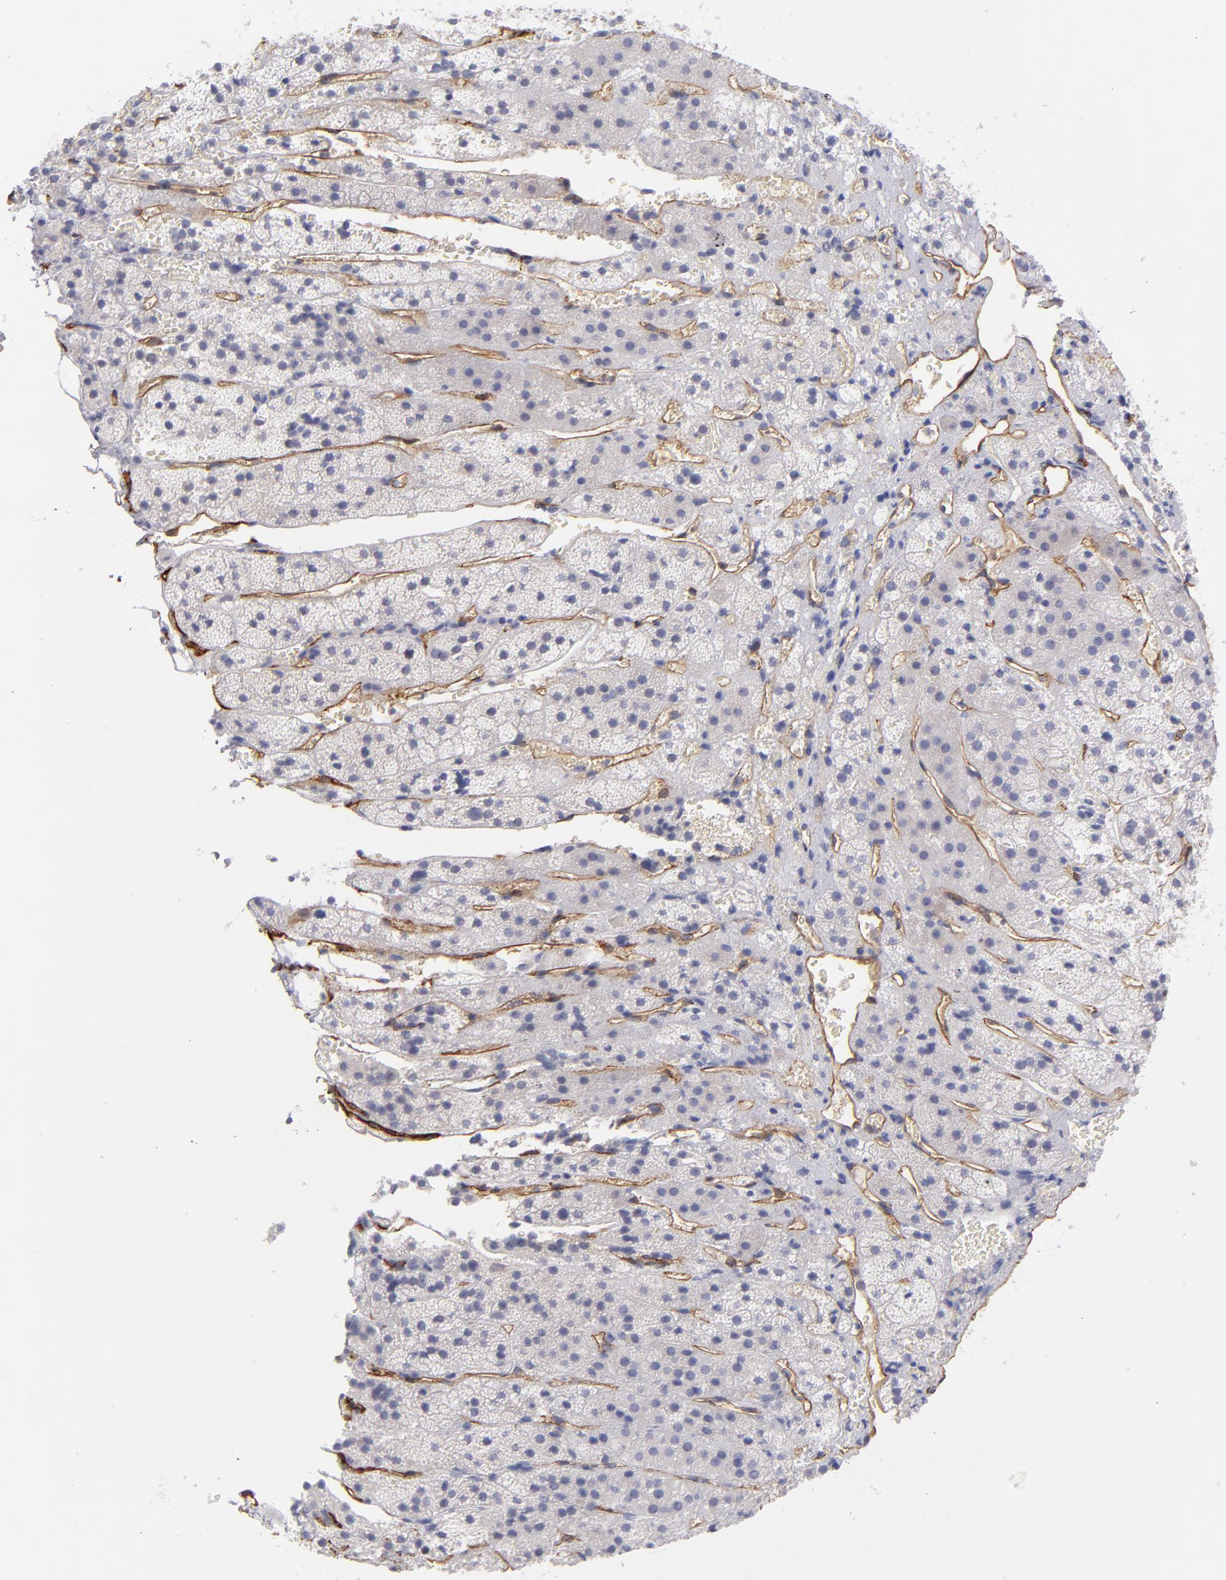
{"staining": {"intensity": "negative", "quantity": "none", "location": "none"}, "tissue": "adrenal gland", "cell_type": "Glandular cells", "image_type": "normal", "snomed": [{"axis": "morphology", "description": "Normal tissue, NOS"}, {"axis": "topography", "description": "Adrenal gland"}], "caption": "An IHC image of benign adrenal gland is shown. There is no staining in glandular cells of adrenal gland. (Immunohistochemistry (ihc), brightfield microscopy, high magnification).", "gene": "PLVAP", "patient": {"sex": "female", "age": 44}}